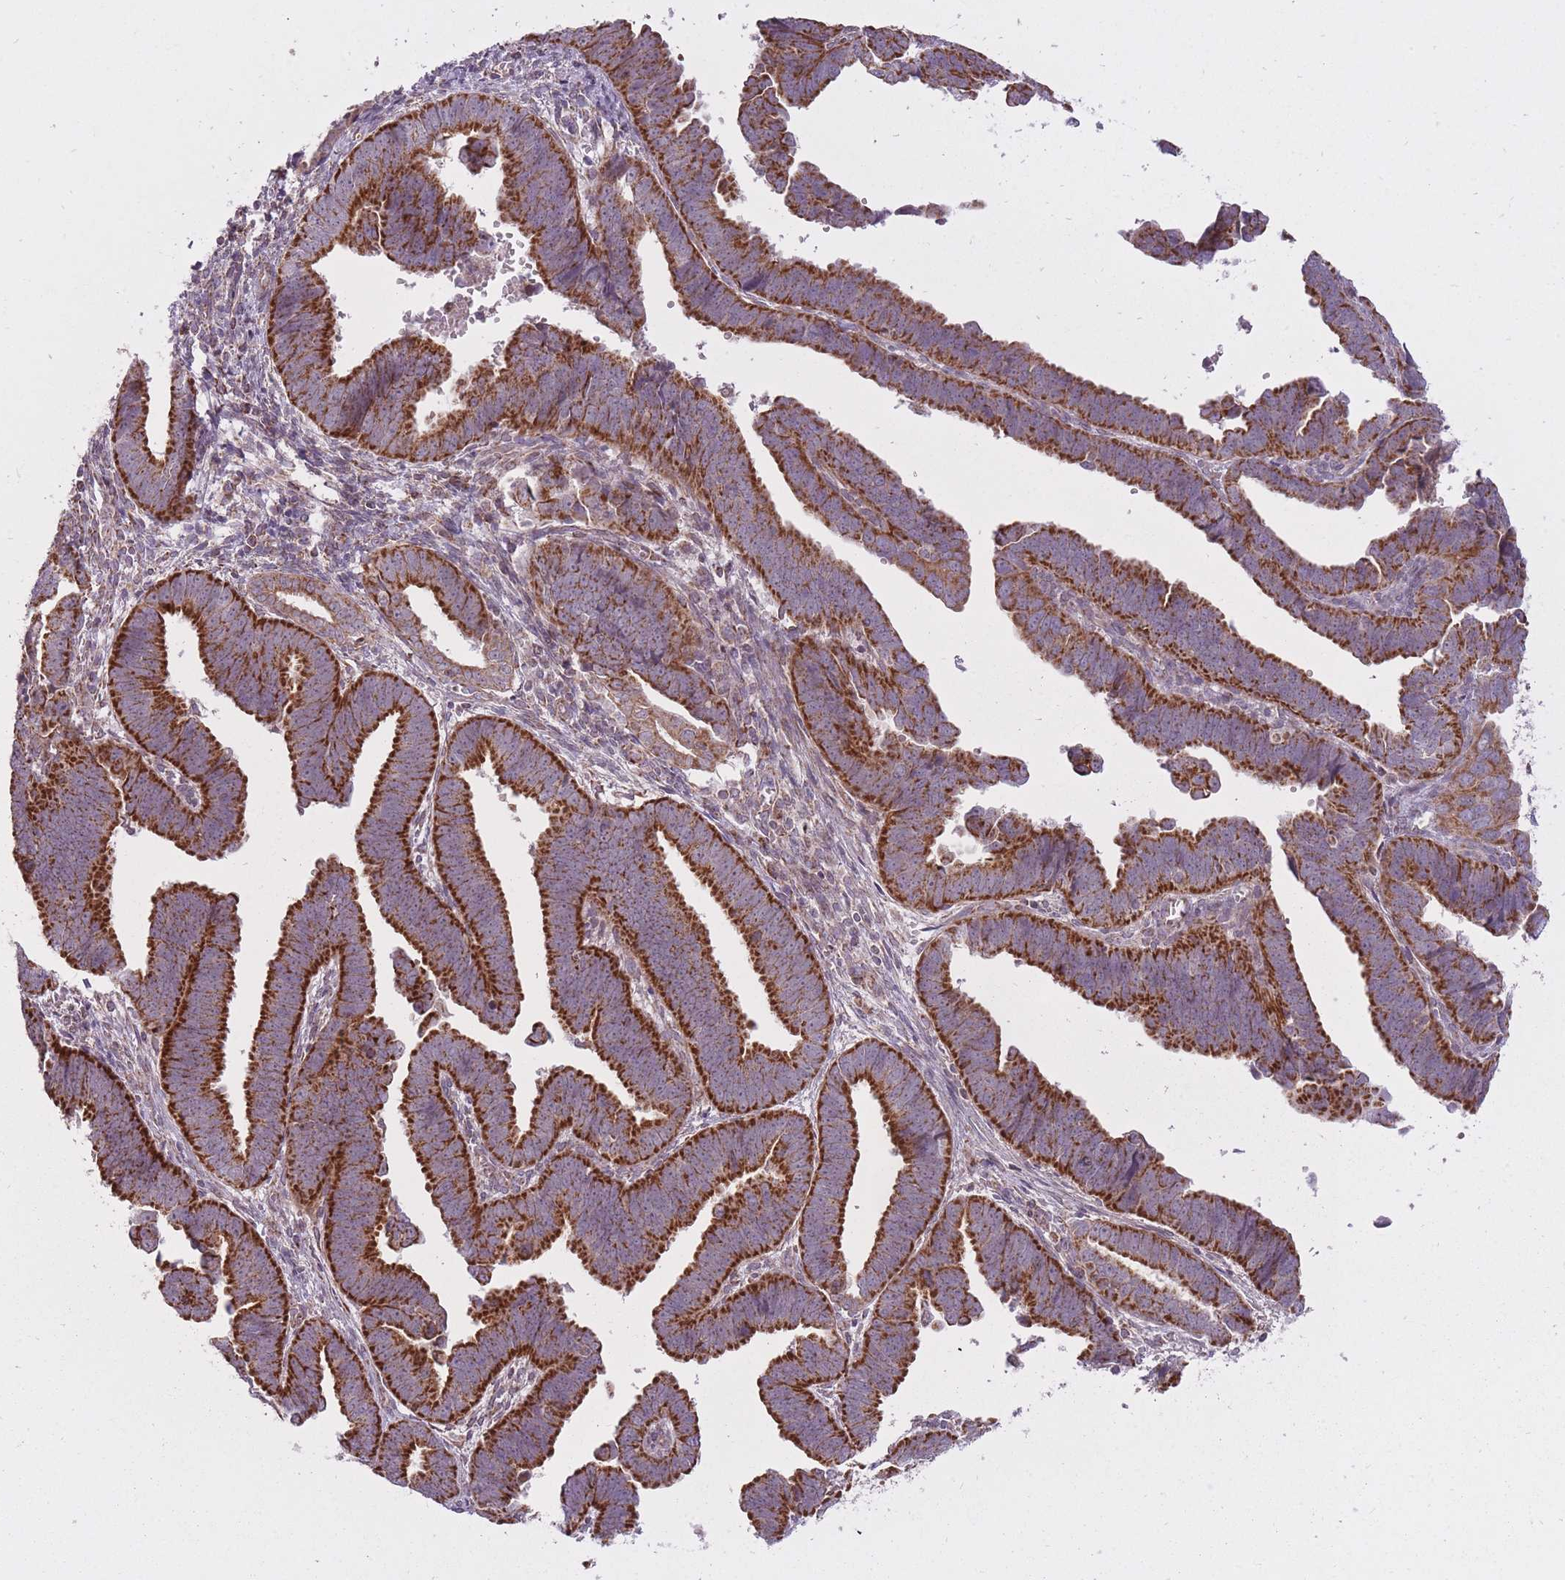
{"staining": {"intensity": "strong", "quantity": ">75%", "location": "cytoplasmic/membranous"}, "tissue": "endometrial cancer", "cell_type": "Tumor cells", "image_type": "cancer", "snomed": [{"axis": "morphology", "description": "Adenocarcinoma, NOS"}, {"axis": "topography", "description": "Endometrium"}], "caption": "Human endometrial adenocarcinoma stained with a protein marker shows strong staining in tumor cells.", "gene": "LIN7C", "patient": {"sex": "female", "age": 75}}